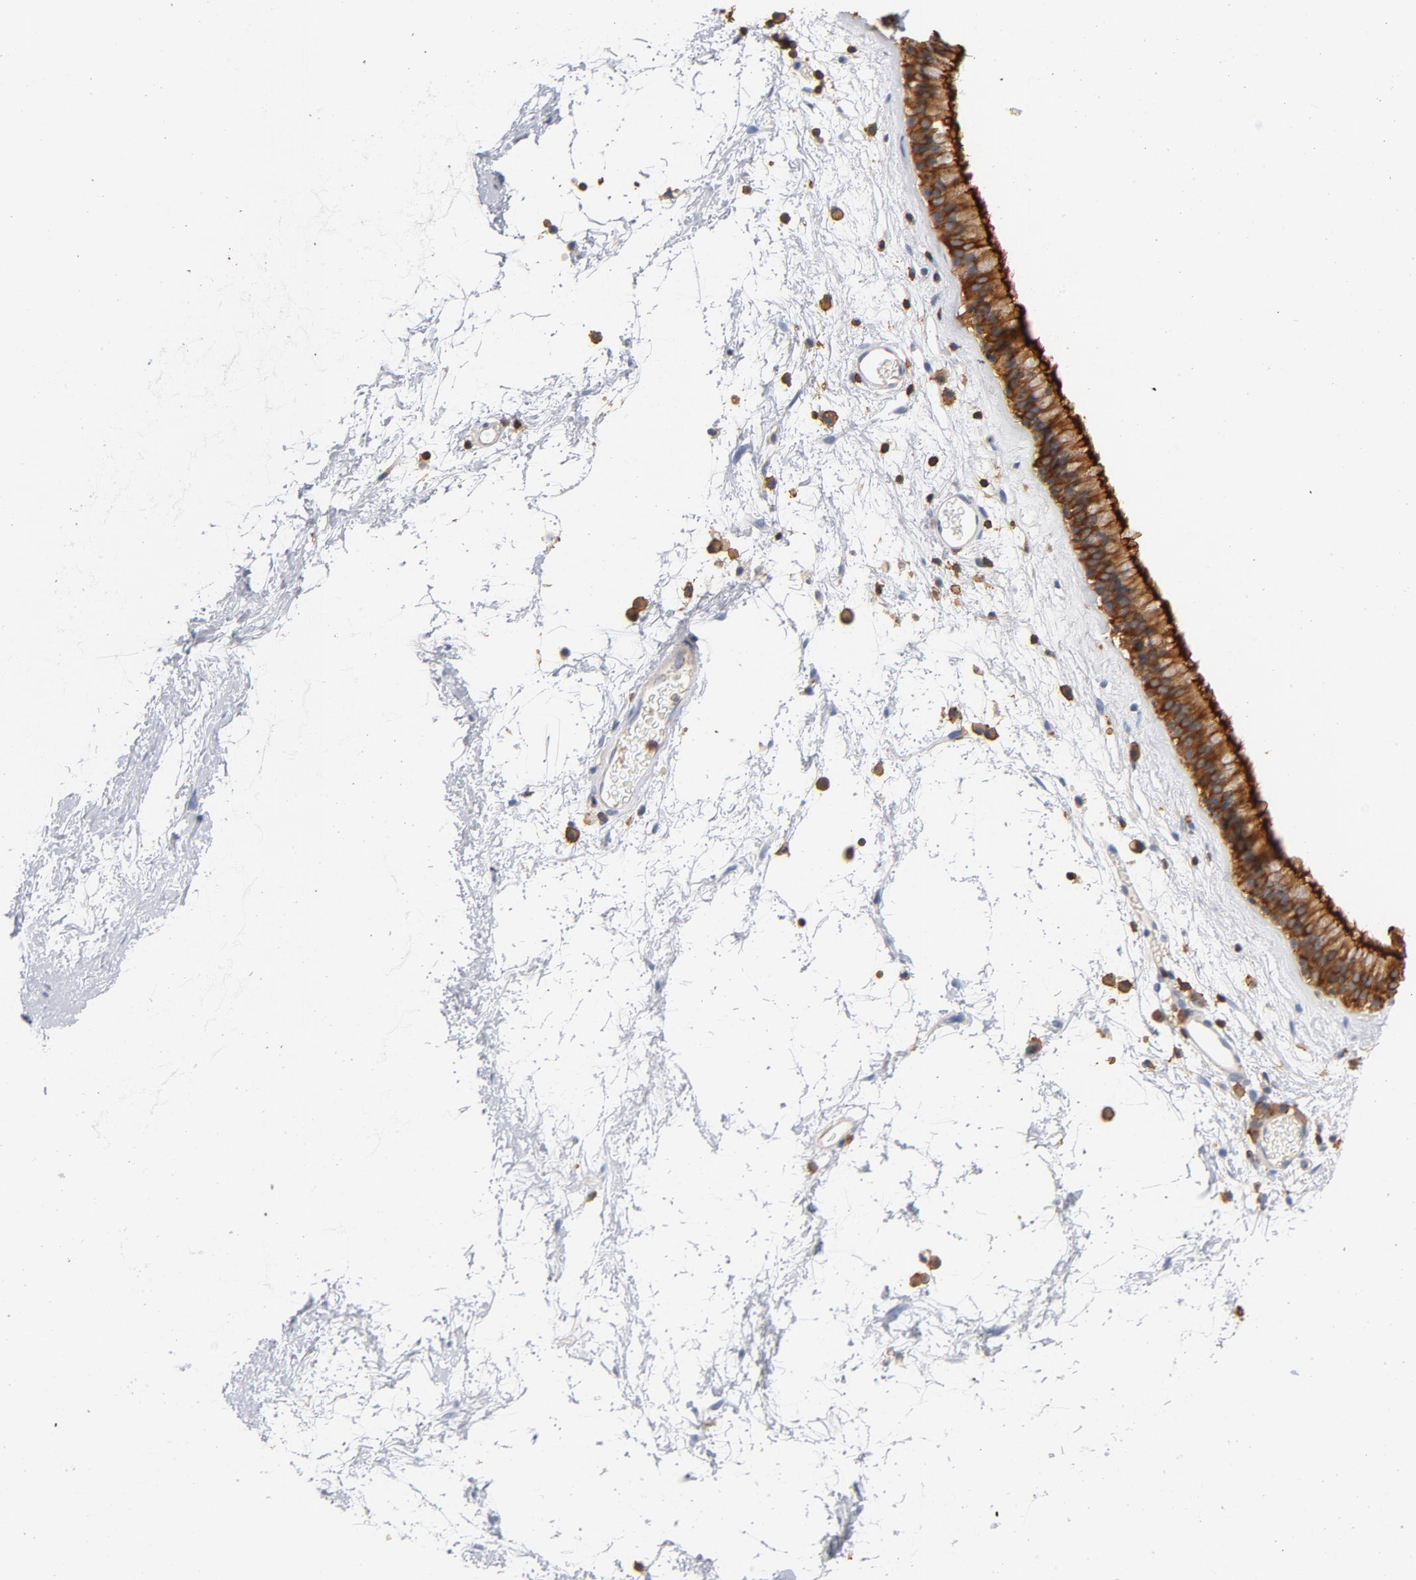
{"staining": {"intensity": "strong", "quantity": ">75%", "location": "cytoplasmic/membranous"}, "tissue": "nasopharynx", "cell_type": "Respiratory epithelial cells", "image_type": "normal", "snomed": [{"axis": "morphology", "description": "Normal tissue, NOS"}, {"axis": "morphology", "description": "Inflammation, NOS"}, {"axis": "topography", "description": "Nasopharynx"}], "caption": "An image of human nasopharynx stained for a protein exhibits strong cytoplasmic/membranous brown staining in respiratory epithelial cells. The staining was performed using DAB, with brown indicating positive protein expression. Nuclei are stained blue with hematoxylin.", "gene": "EZR", "patient": {"sex": "male", "age": 48}}